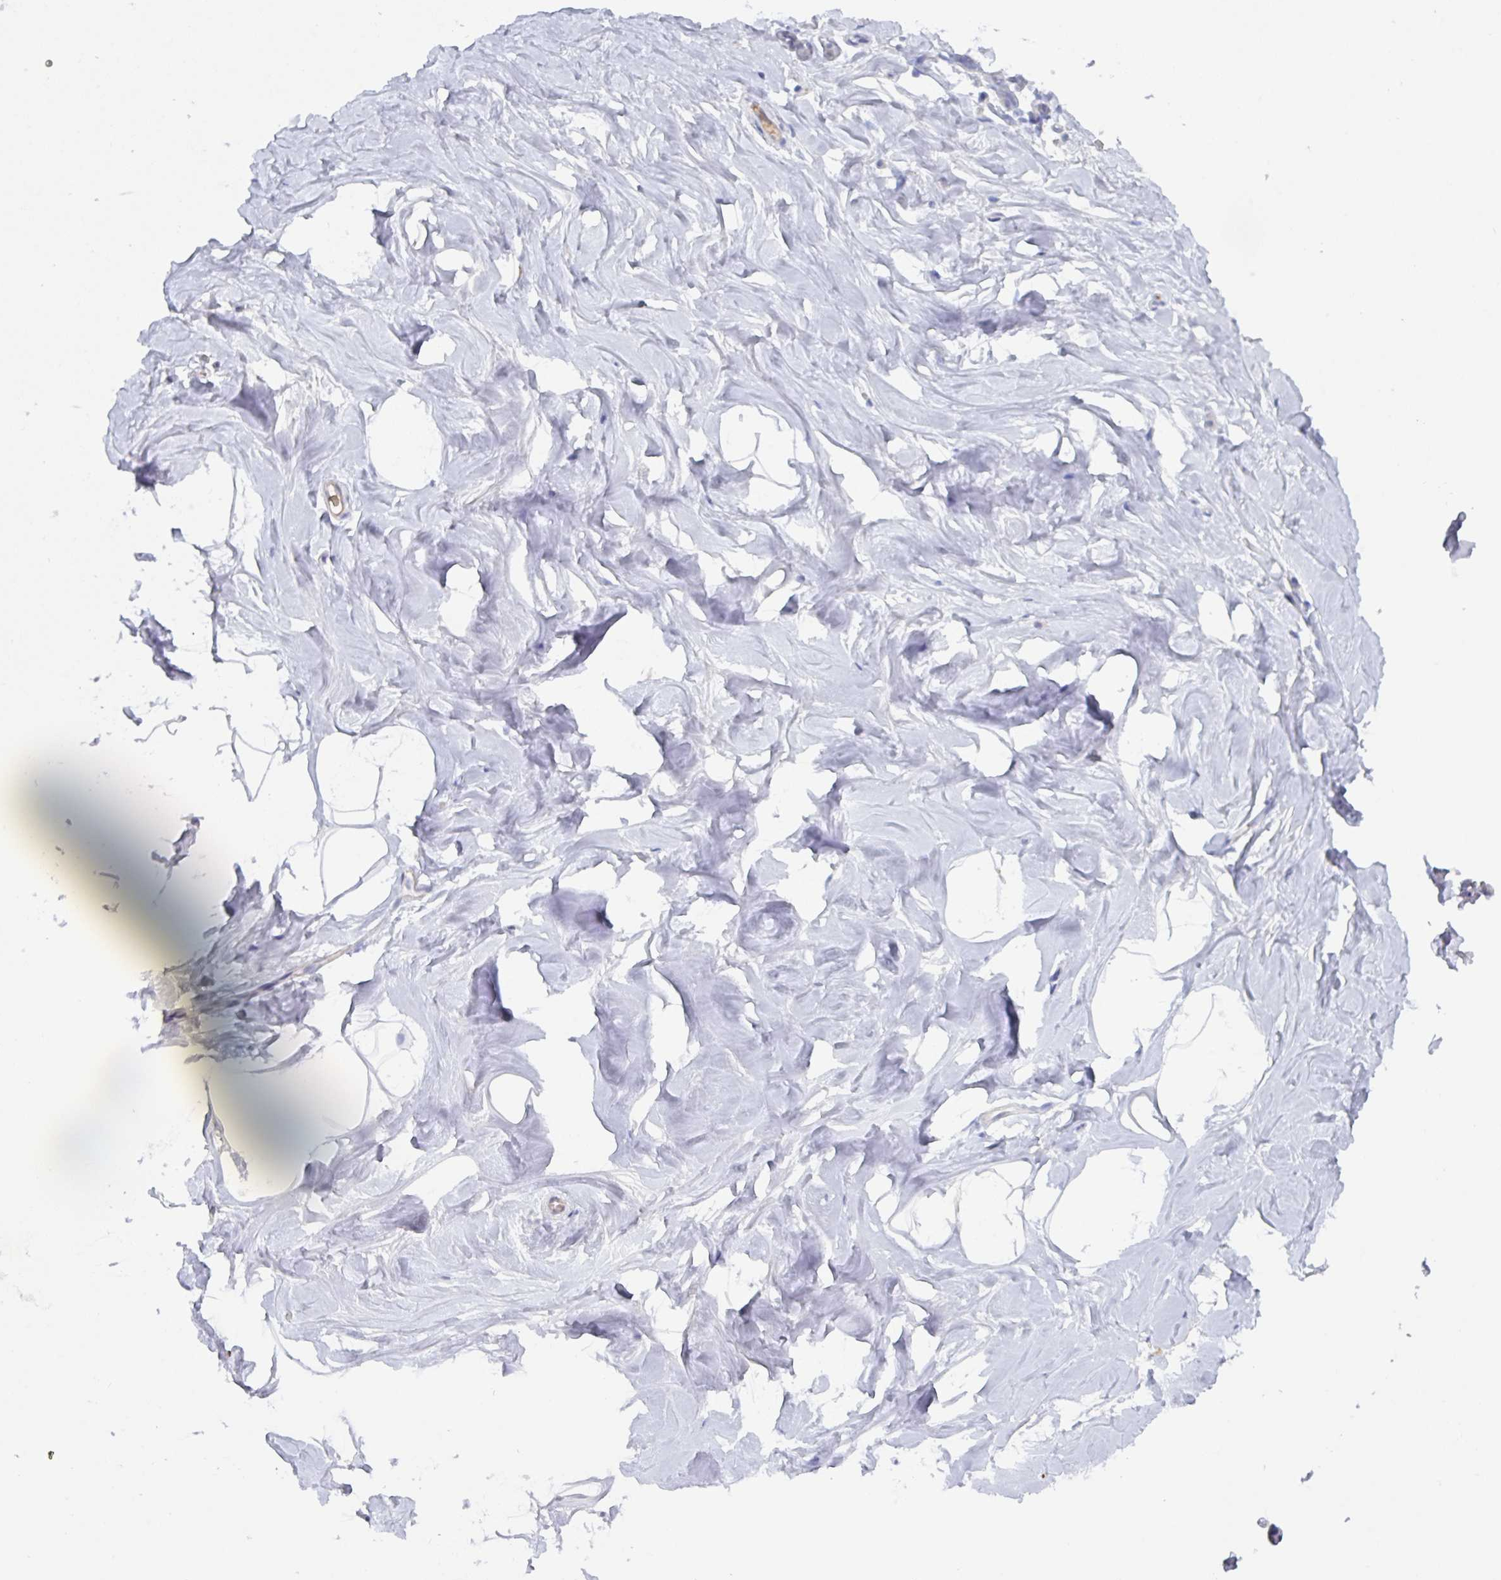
{"staining": {"intensity": "negative", "quantity": "none", "location": "none"}, "tissue": "breast", "cell_type": "Adipocytes", "image_type": "normal", "snomed": [{"axis": "morphology", "description": "Normal tissue, NOS"}, {"axis": "topography", "description": "Breast"}], "caption": "Breast was stained to show a protein in brown. There is no significant positivity in adipocytes. (Brightfield microscopy of DAB immunohistochemistry (IHC) at high magnification).", "gene": "HGFAC", "patient": {"sex": "female", "age": 32}}